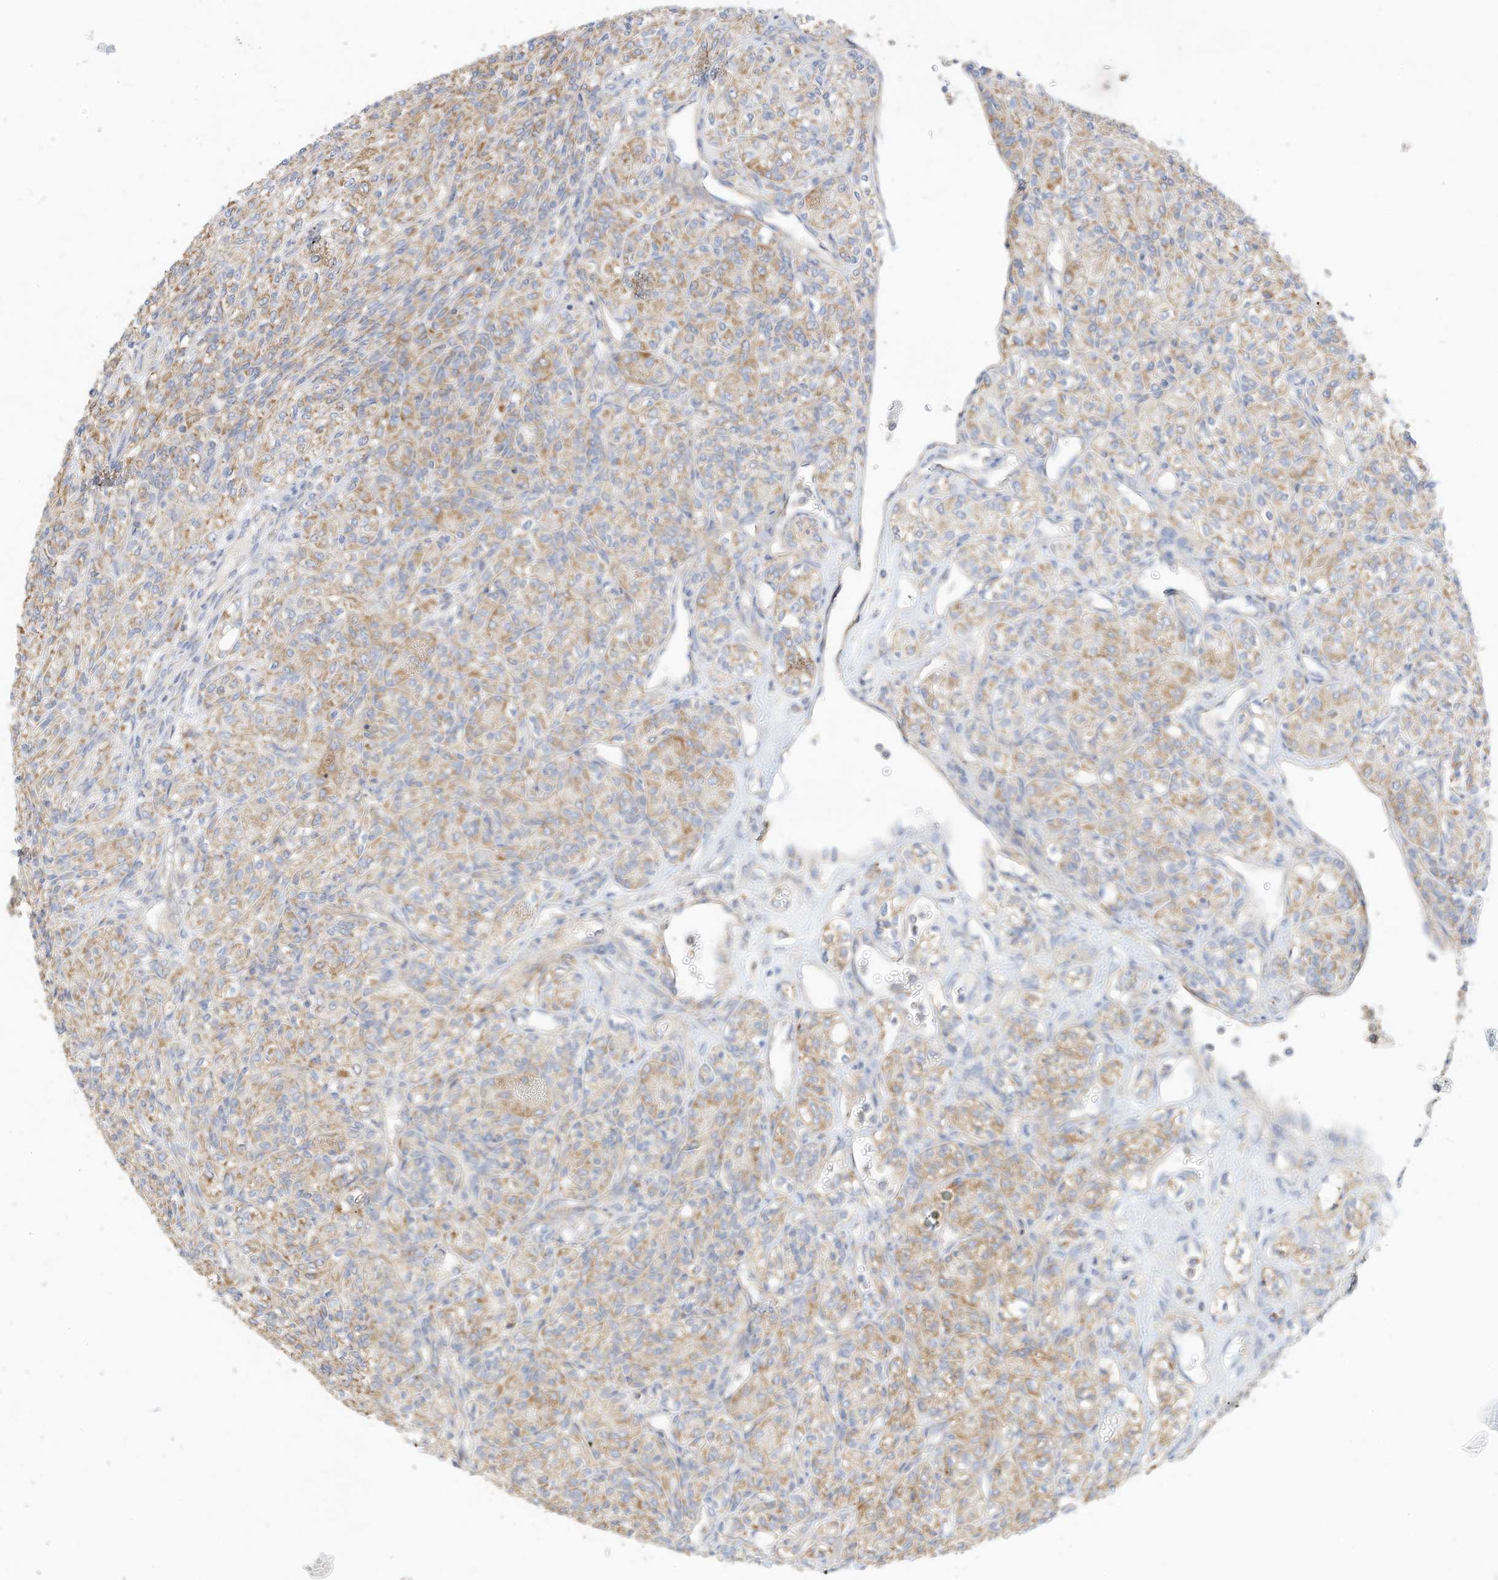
{"staining": {"intensity": "weak", "quantity": ">75%", "location": "cytoplasmic/membranous"}, "tissue": "renal cancer", "cell_type": "Tumor cells", "image_type": "cancer", "snomed": [{"axis": "morphology", "description": "Adenocarcinoma, NOS"}, {"axis": "topography", "description": "Kidney"}], "caption": "Brown immunohistochemical staining in adenocarcinoma (renal) reveals weak cytoplasmic/membranous positivity in approximately >75% of tumor cells. The staining was performed using DAB, with brown indicating positive protein expression. Nuclei are stained blue with hematoxylin.", "gene": "RHOH", "patient": {"sex": "male", "age": 77}}